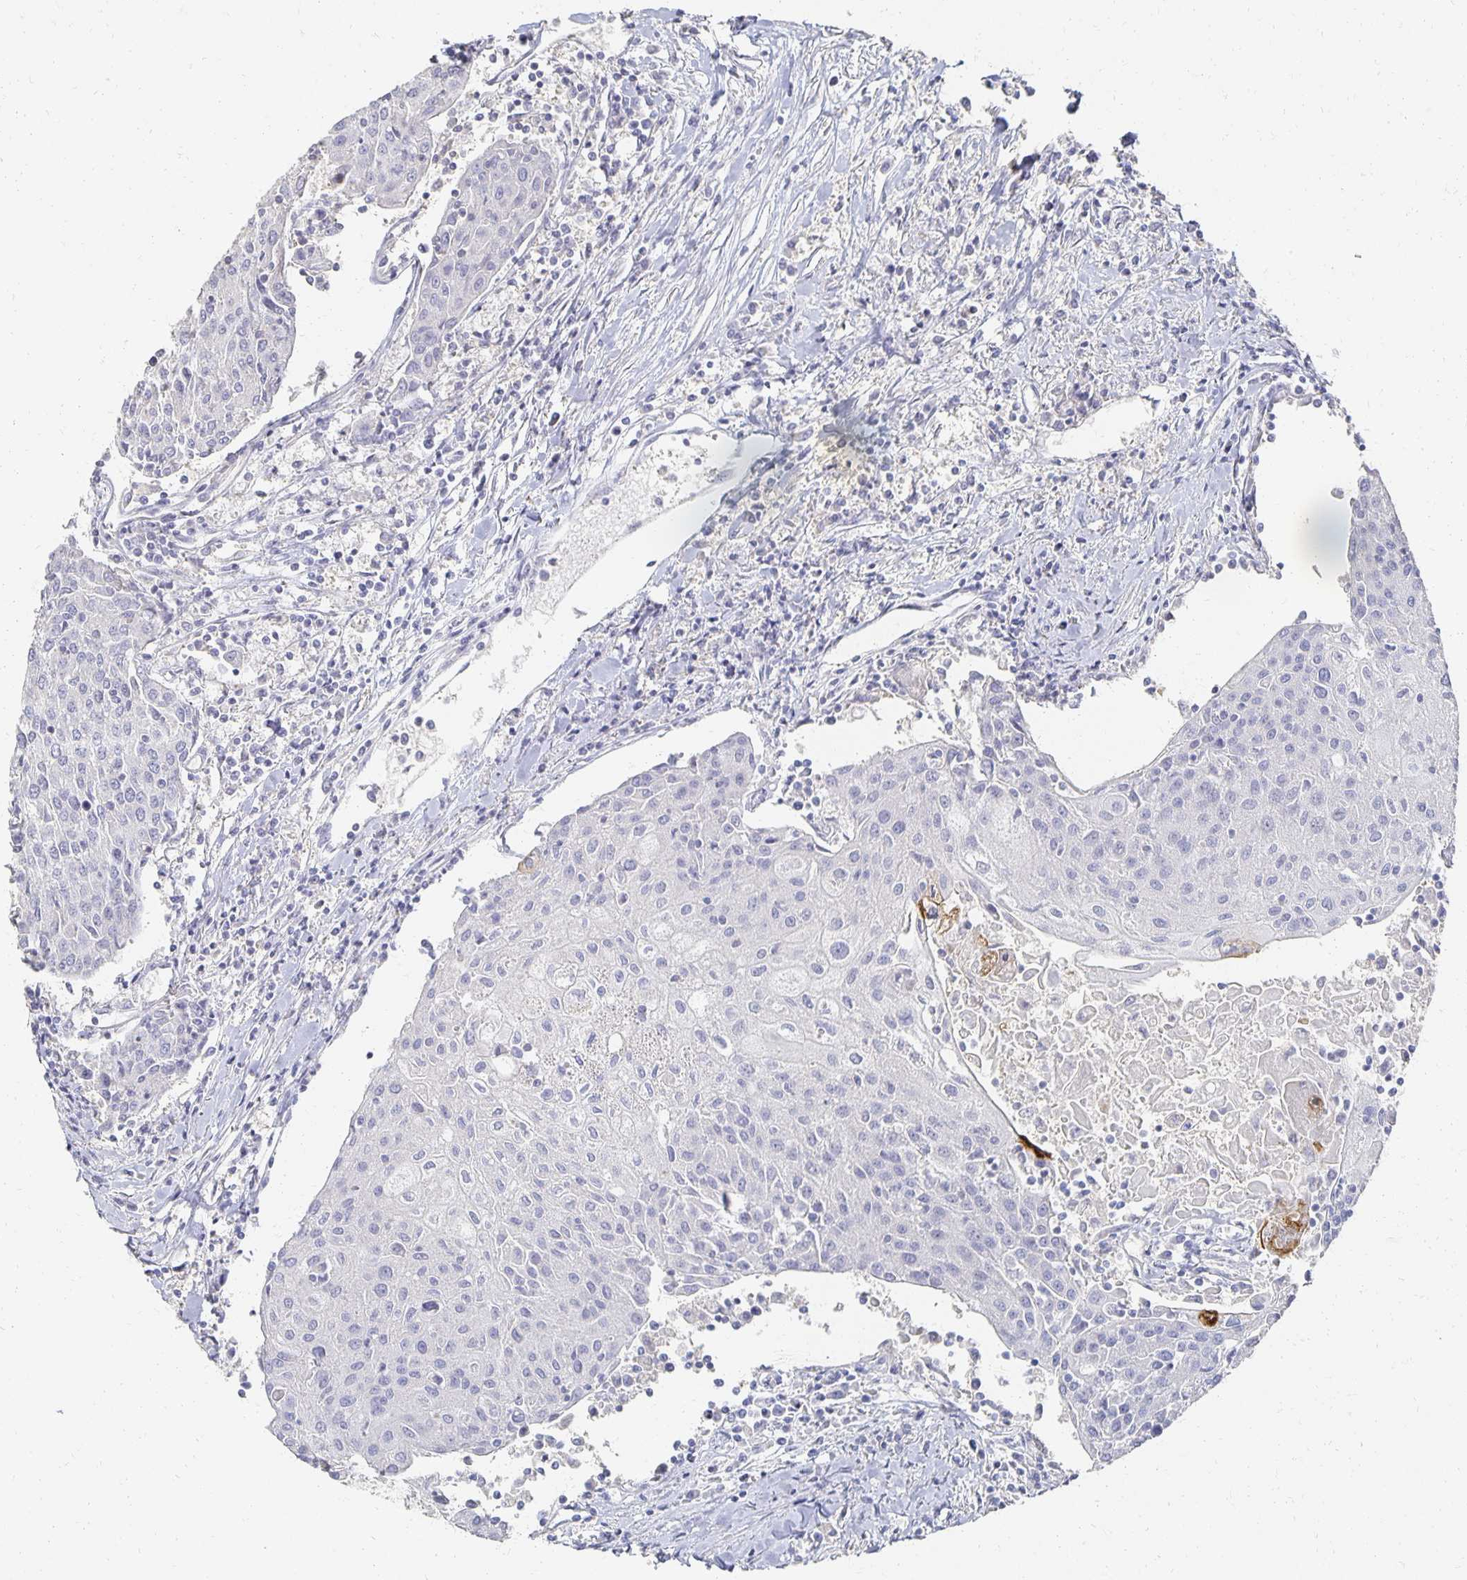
{"staining": {"intensity": "negative", "quantity": "none", "location": "none"}, "tissue": "urothelial cancer", "cell_type": "Tumor cells", "image_type": "cancer", "snomed": [{"axis": "morphology", "description": "Urothelial carcinoma, High grade"}, {"axis": "topography", "description": "Urinary bladder"}], "caption": "Photomicrograph shows no protein positivity in tumor cells of urothelial cancer tissue.", "gene": "CST6", "patient": {"sex": "female", "age": 85}}